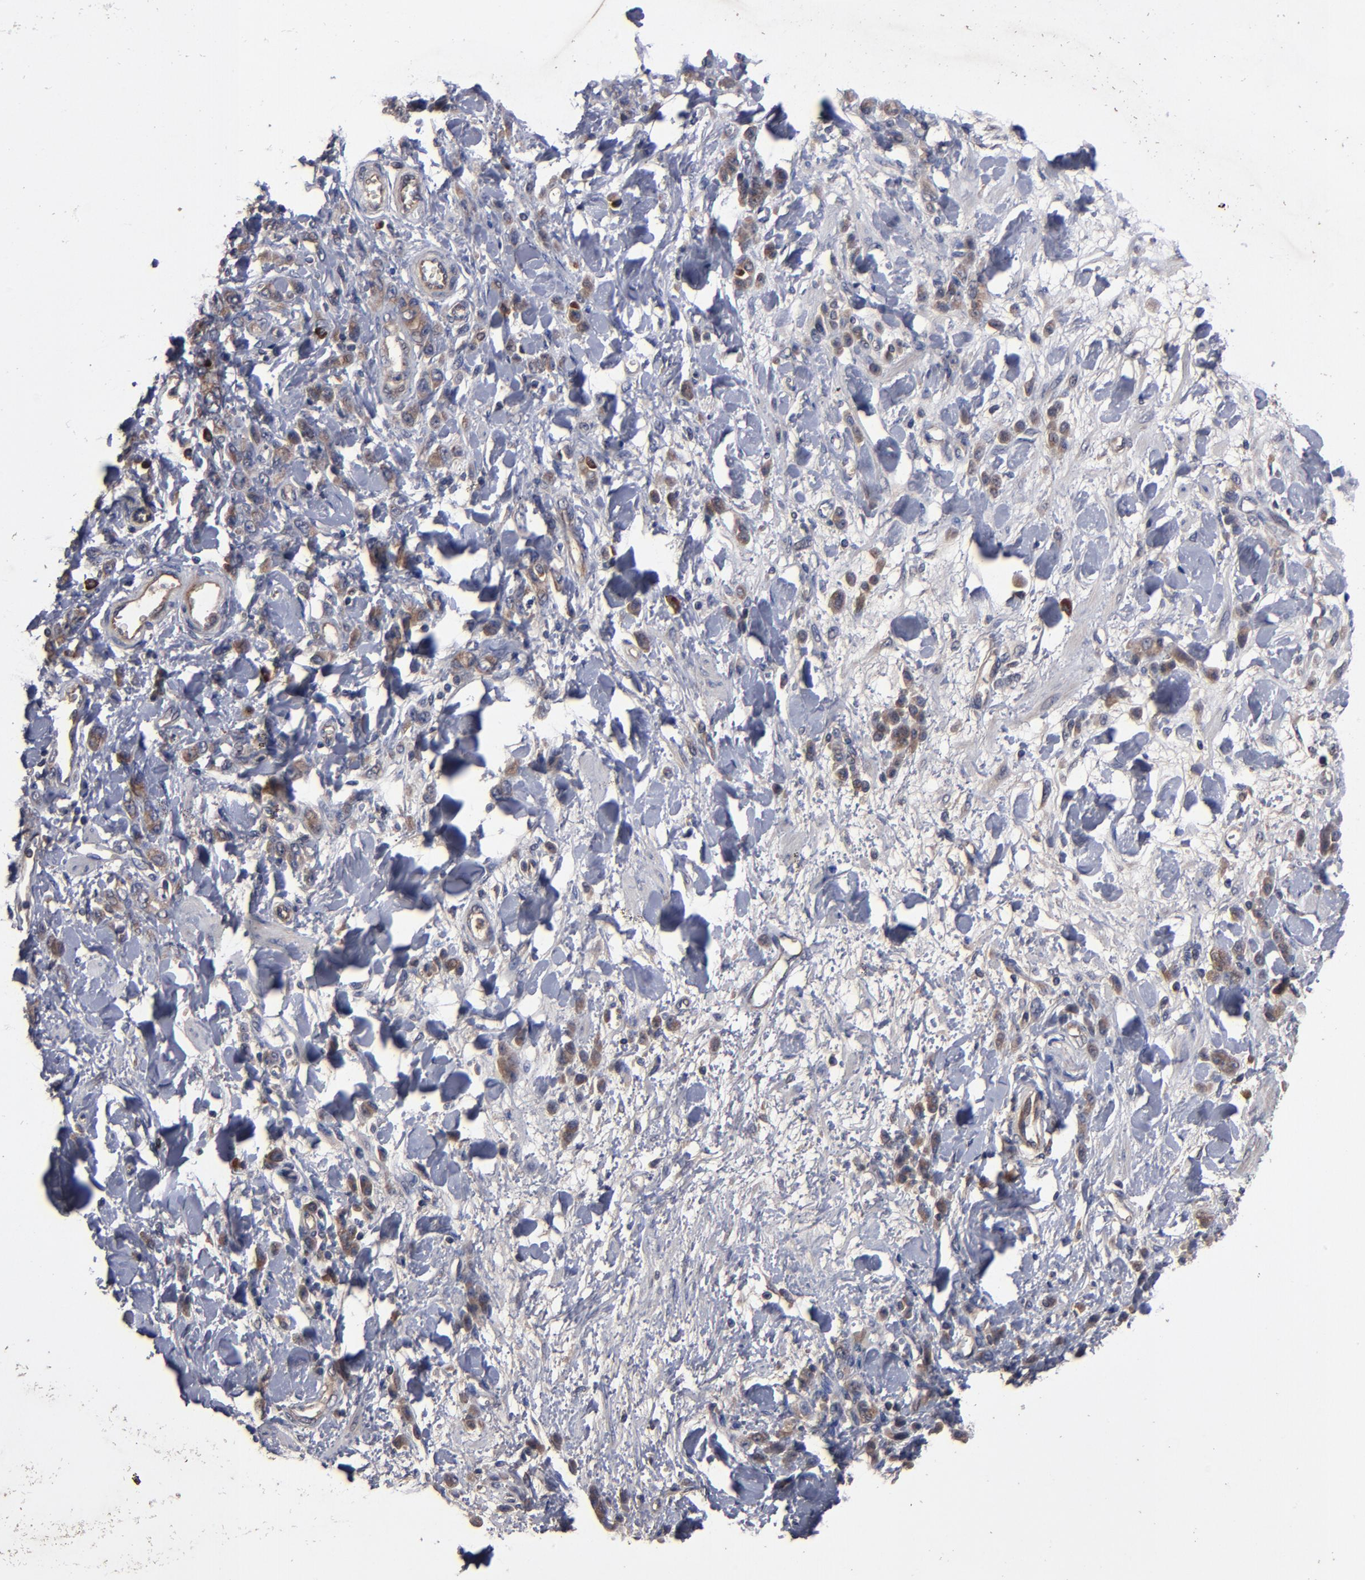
{"staining": {"intensity": "weak", "quantity": ">75%", "location": "cytoplasmic/membranous"}, "tissue": "stomach cancer", "cell_type": "Tumor cells", "image_type": "cancer", "snomed": [{"axis": "morphology", "description": "Normal tissue, NOS"}, {"axis": "morphology", "description": "Adenocarcinoma, NOS"}, {"axis": "topography", "description": "Stomach"}], "caption": "Immunohistochemical staining of human stomach cancer demonstrates low levels of weak cytoplasmic/membranous expression in about >75% of tumor cells.", "gene": "BDKRB1", "patient": {"sex": "male", "age": 82}}